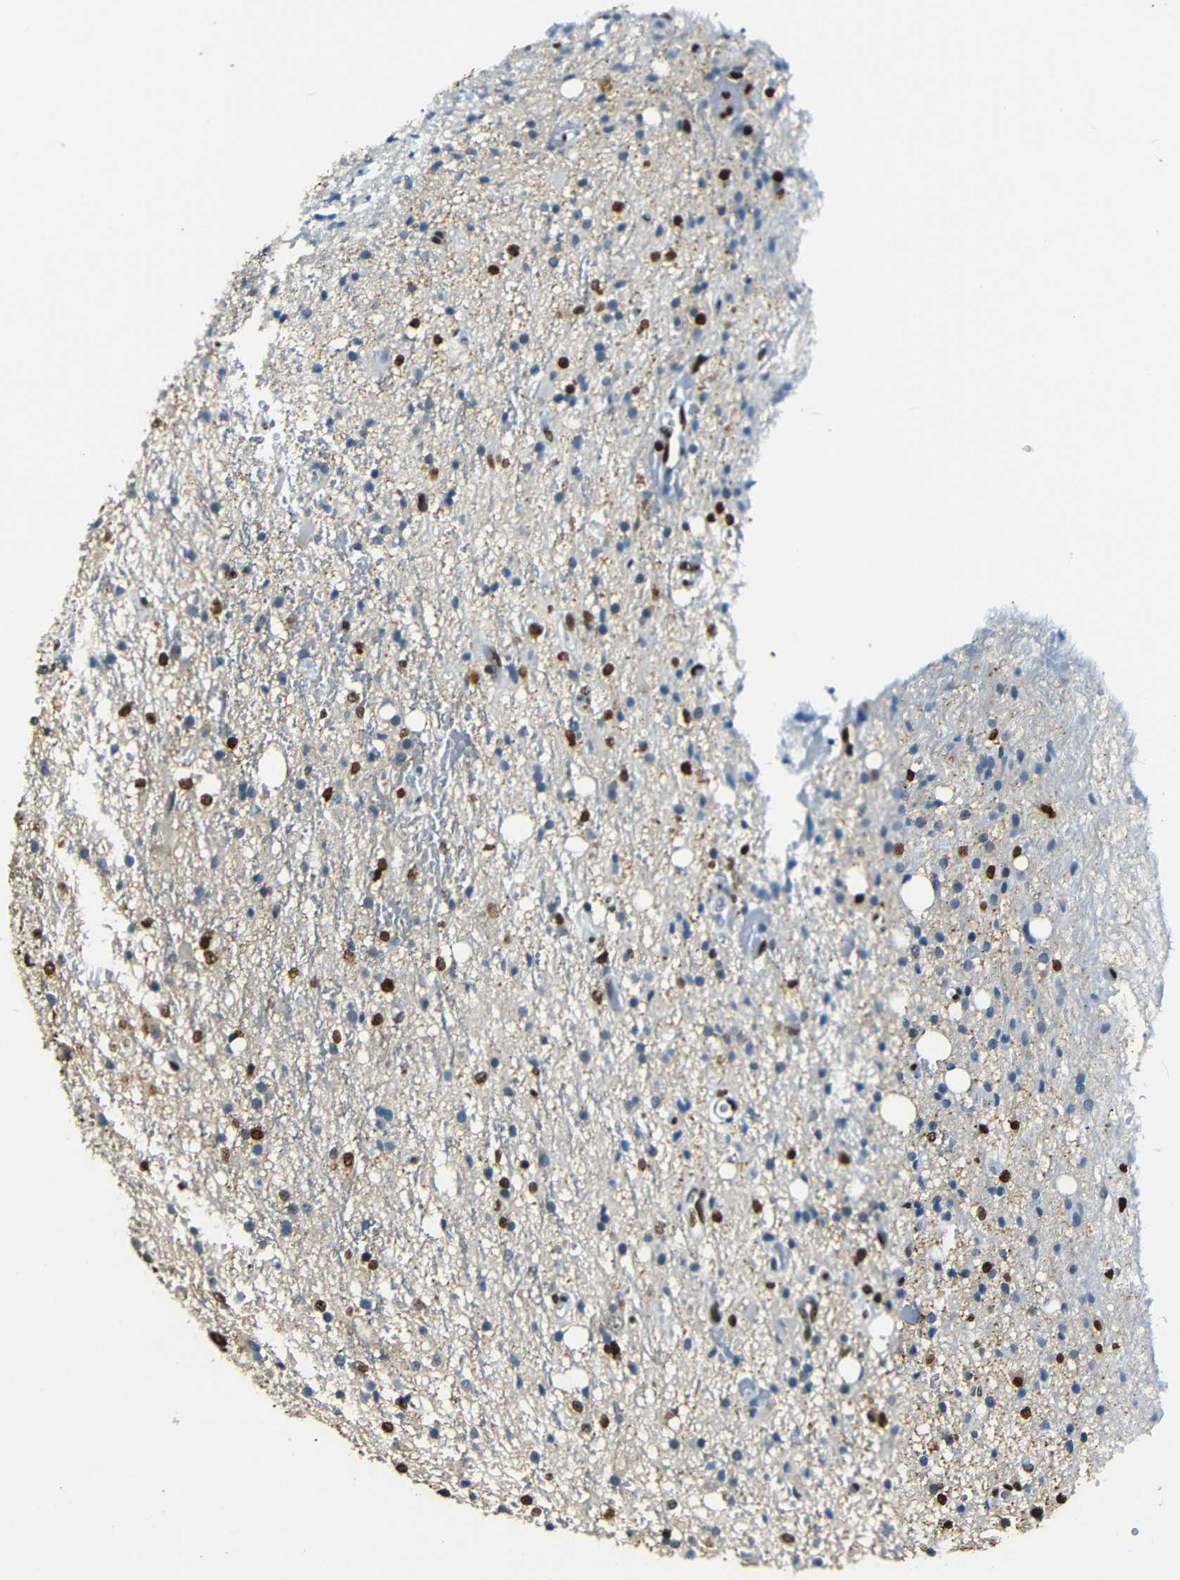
{"staining": {"intensity": "strong", "quantity": "25%-75%", "location": "nuclear"}, "tissue": "glioma", "cell_type": "Tumor cells", "image_type": "cancer", "snomed": [{"axis": "morphology", "description": "Glioma, malignant, High grade"}, {"axis": "topography", "description": "Brain"}], "caption": "Glioma was stained to show a protein in brown. There is high levels of strong nuclear staining in approximately 25%-75% of tumor cells.", "gene": "HMGN1", "patient": {"sex": "male", "age": 47}}